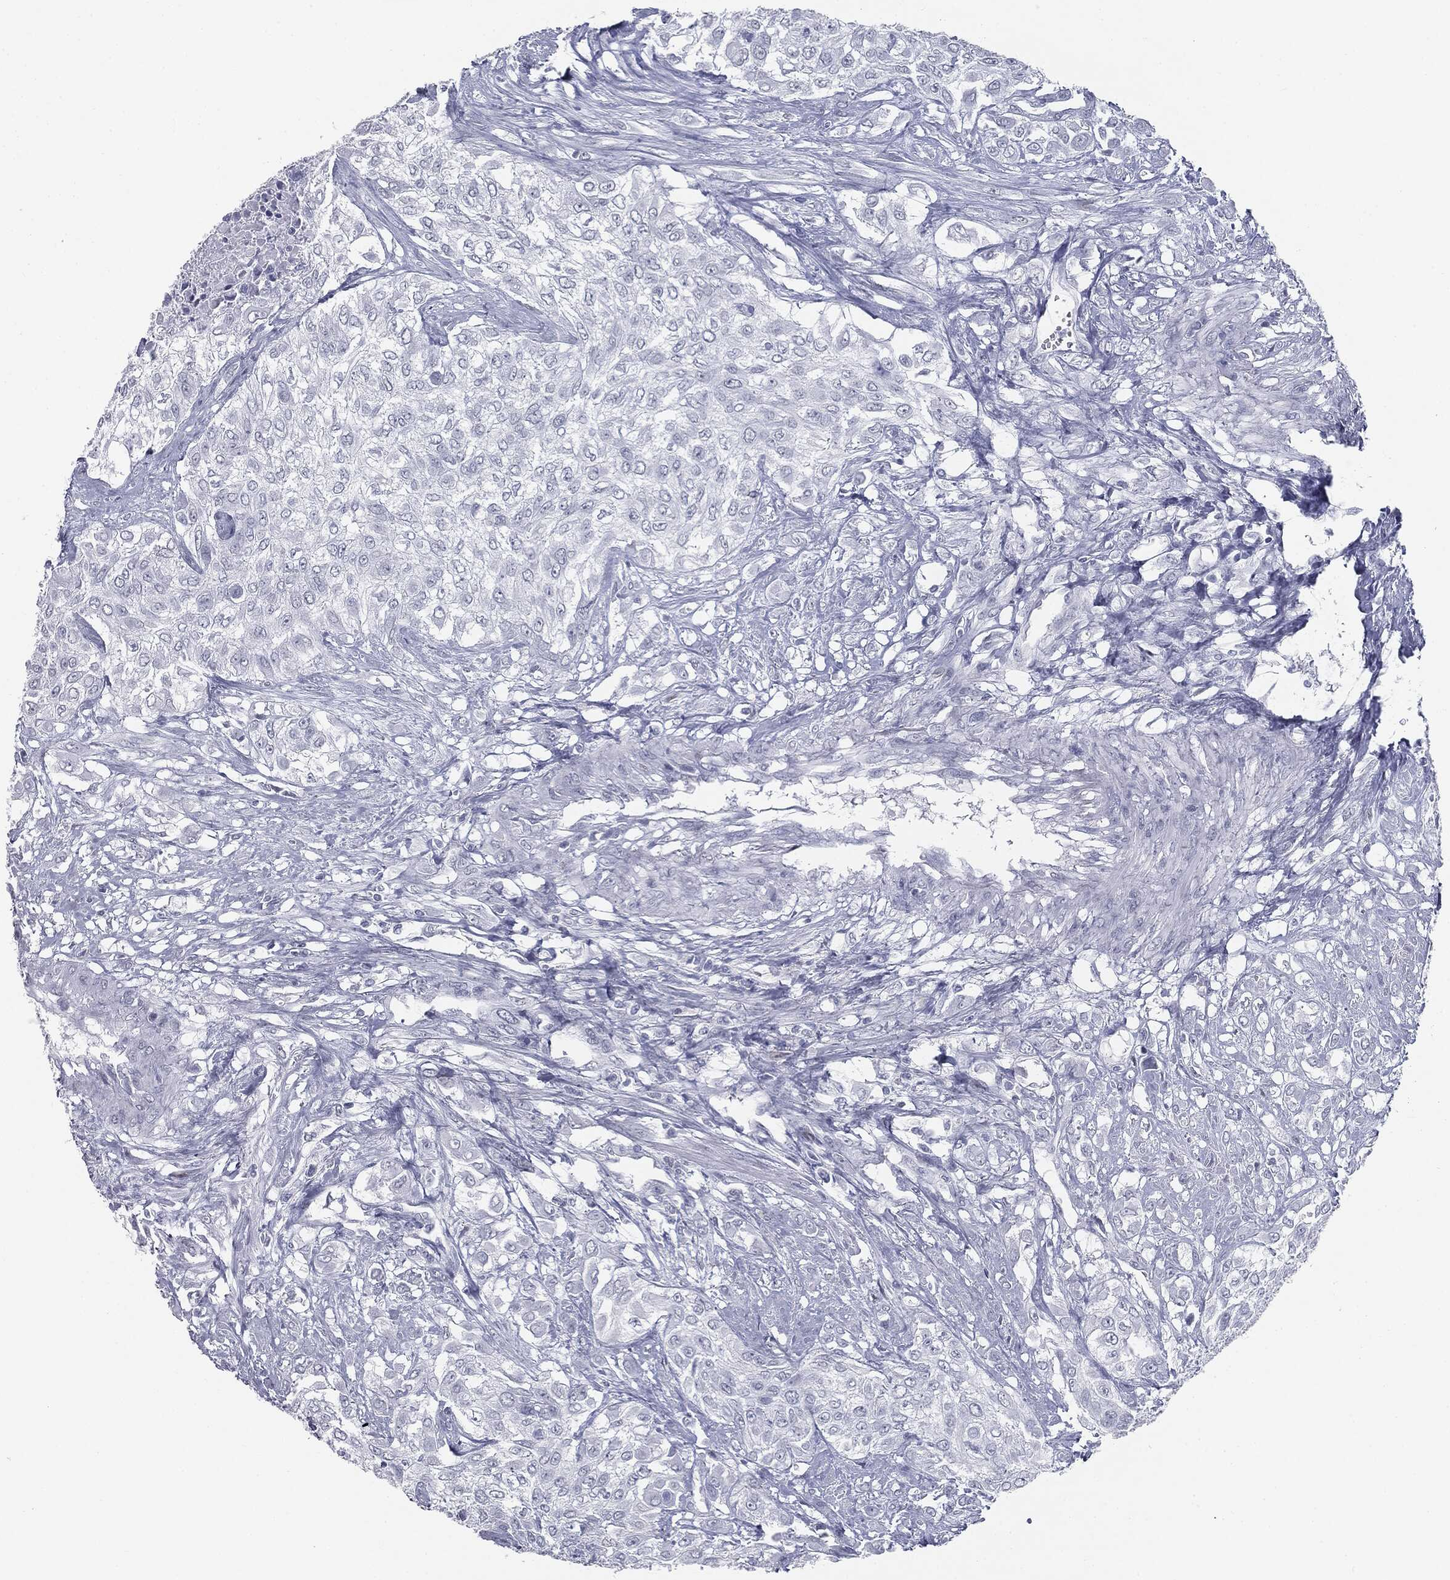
{"staining": {"intensity": "negative", "quantity": "none", "location": "none"}, "tissue": "urothelial cancer", "cell_type": "Tumor cells", "image_type": "cancer", "snomed": [{"axis": "morphology", "description": "Urothelial carcinoma, High grade"}, {"axis": "topography", "description": "Urinary bladder"}], "caption": "Immunohistochemistry (IHC) histopathology image of neoplastic tissue: human urothelial cancer stained with DAB (3,3'-diaminobenzidine) displays no significant protein positivity in tumor cells.", "gene": "TPO", "patient": {"sex": "male", "age": 57}}